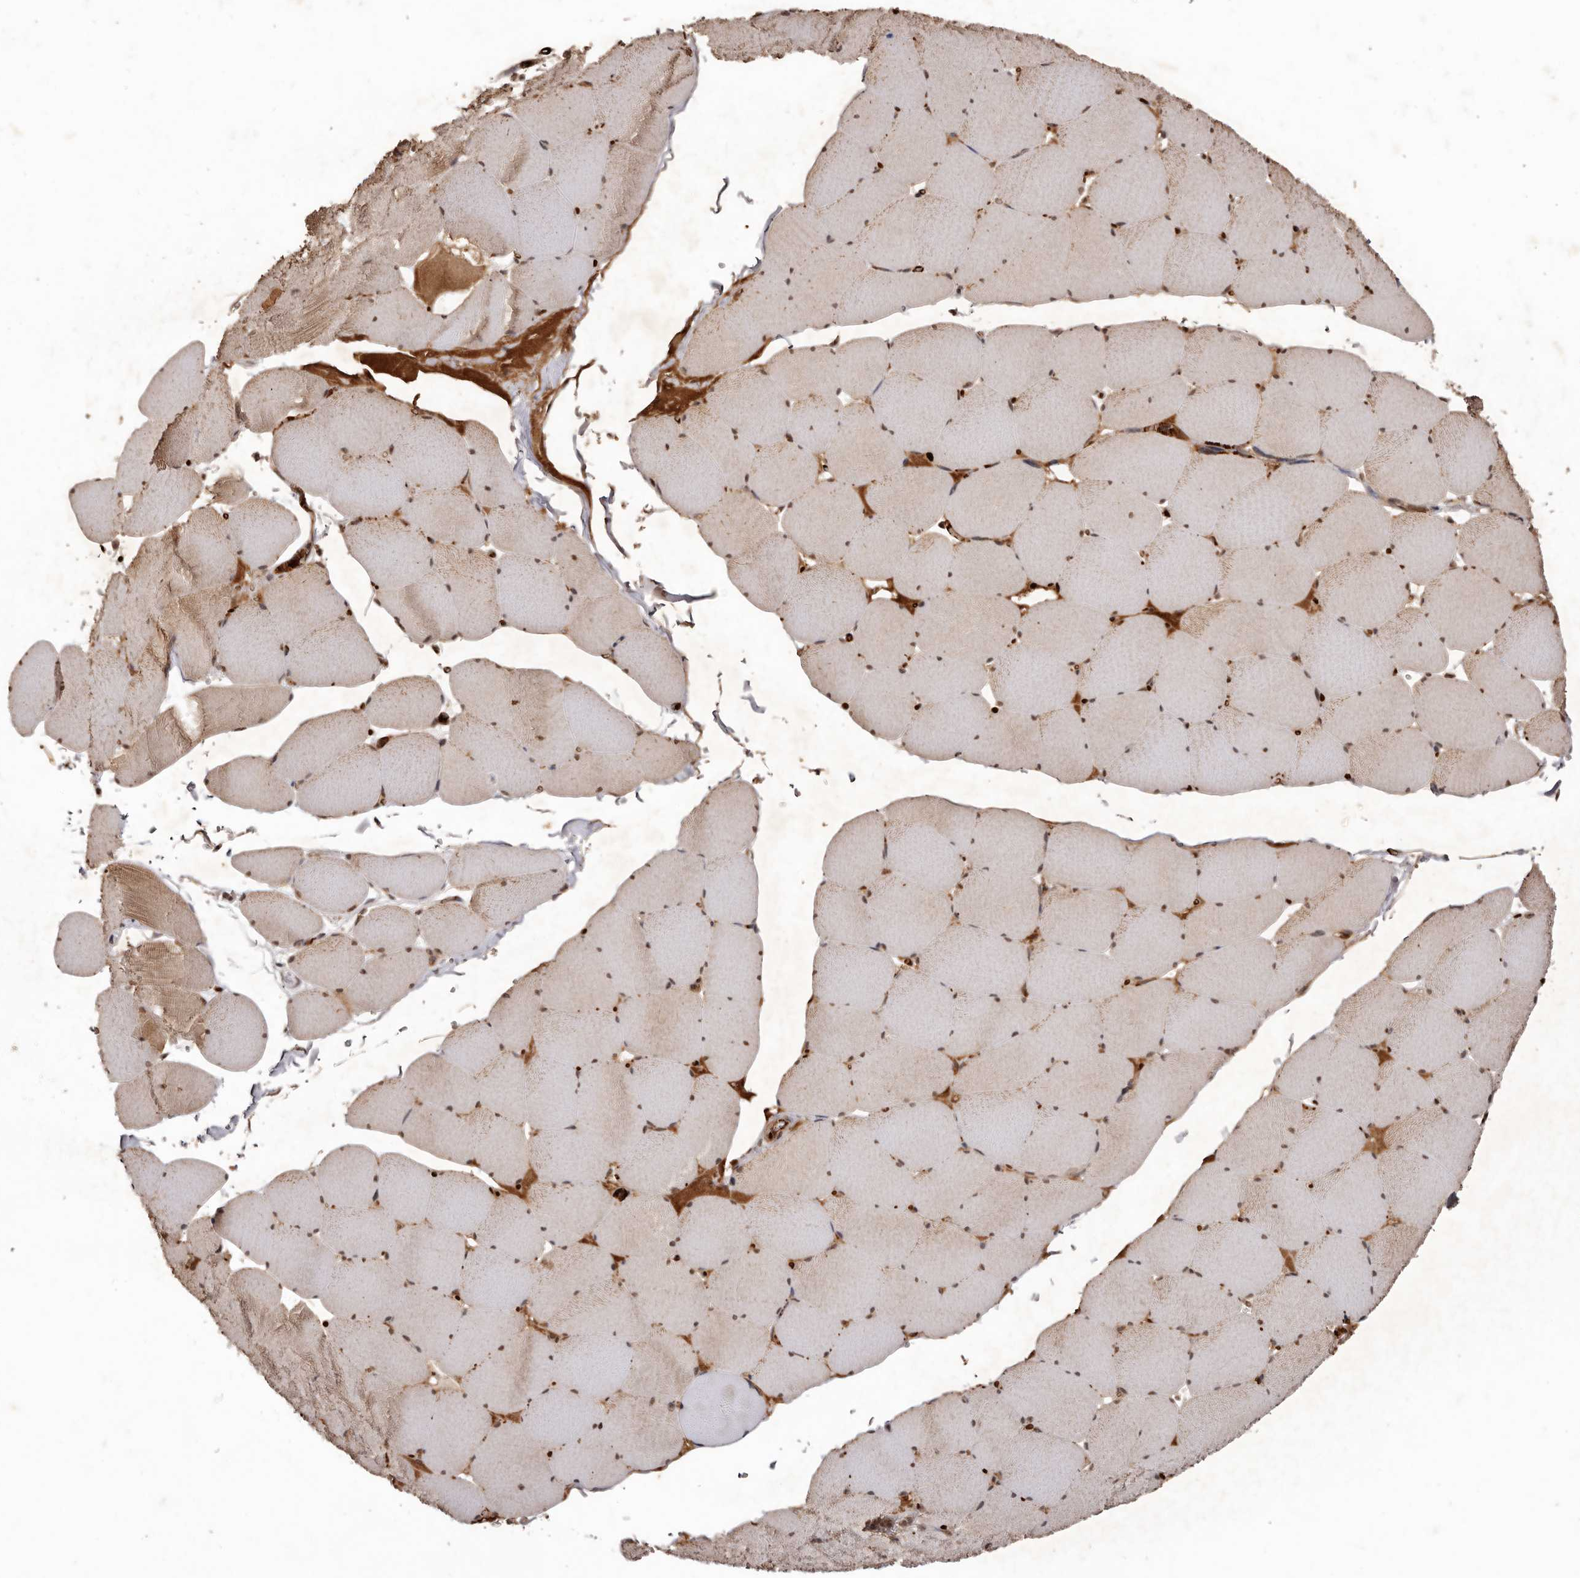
{"staining": {"intensity": "moderate", "quantity": "25%-75%", "location": "cytoplasmic/membranous,nuclear"}, "tissue": "skeletal muscle", "cell_type": "Myocytes", "image_type": "normal", "snomed": [{"axis": "morphology", "description": "Normal tissue, NOS"}, {"axis": "topography", "description": "Skeletal muscle"}, {"axis": "topography", "description": "Head-Neck"}], "caption": "Unremarkable skeletal muscle displays moderate cytoplasmic/membranous,nuclear positivity in approximately 25%-75% of myocytes, visualized by immunohistochemistry. (DAB = brown stain, brightfield microscopy at high magnification).", "gene": "NOTCH1", "patient": {"sex": "male", "age": 66}}